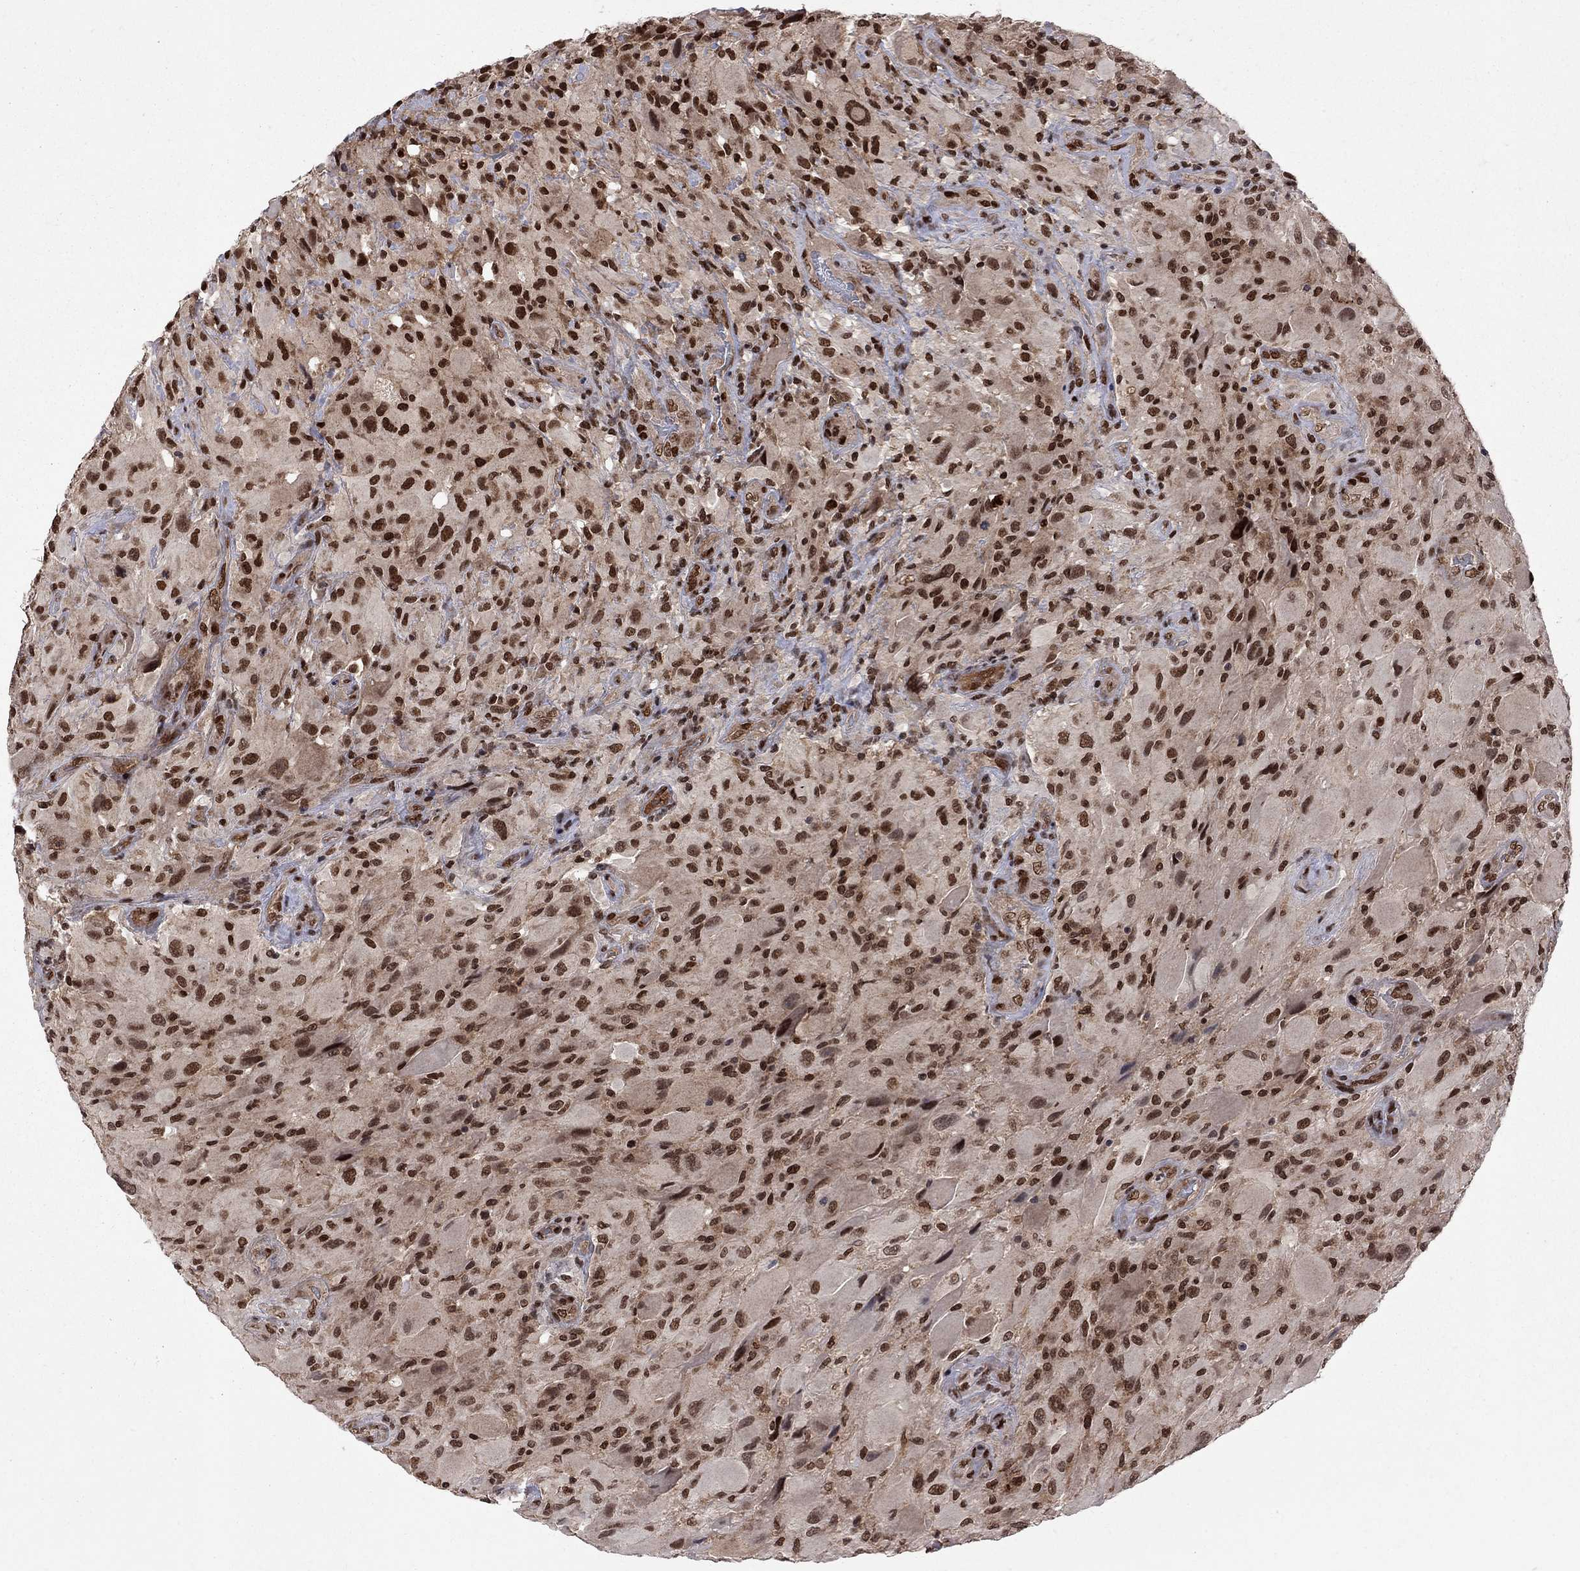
{"staining": {"intensity": "strong", "quantity": ">75%", "location": "nuclear"}, "tissue": "glioma", "cell_type": "Tumor cells", "image_type": "cancer", "snomed": [{"axis": "morphology", "description": "Glioma, malignant, High grade"}, {"axis": "topography", "description": "Cerebral cortex"}], "caption": "Protein expression analysis of high-grade glioma (malignant) displays strong nuclear staining in approximately >75% of tumor cells.", "gene": "SAP30L", "patient": {"sex": "male", "age": 35}}